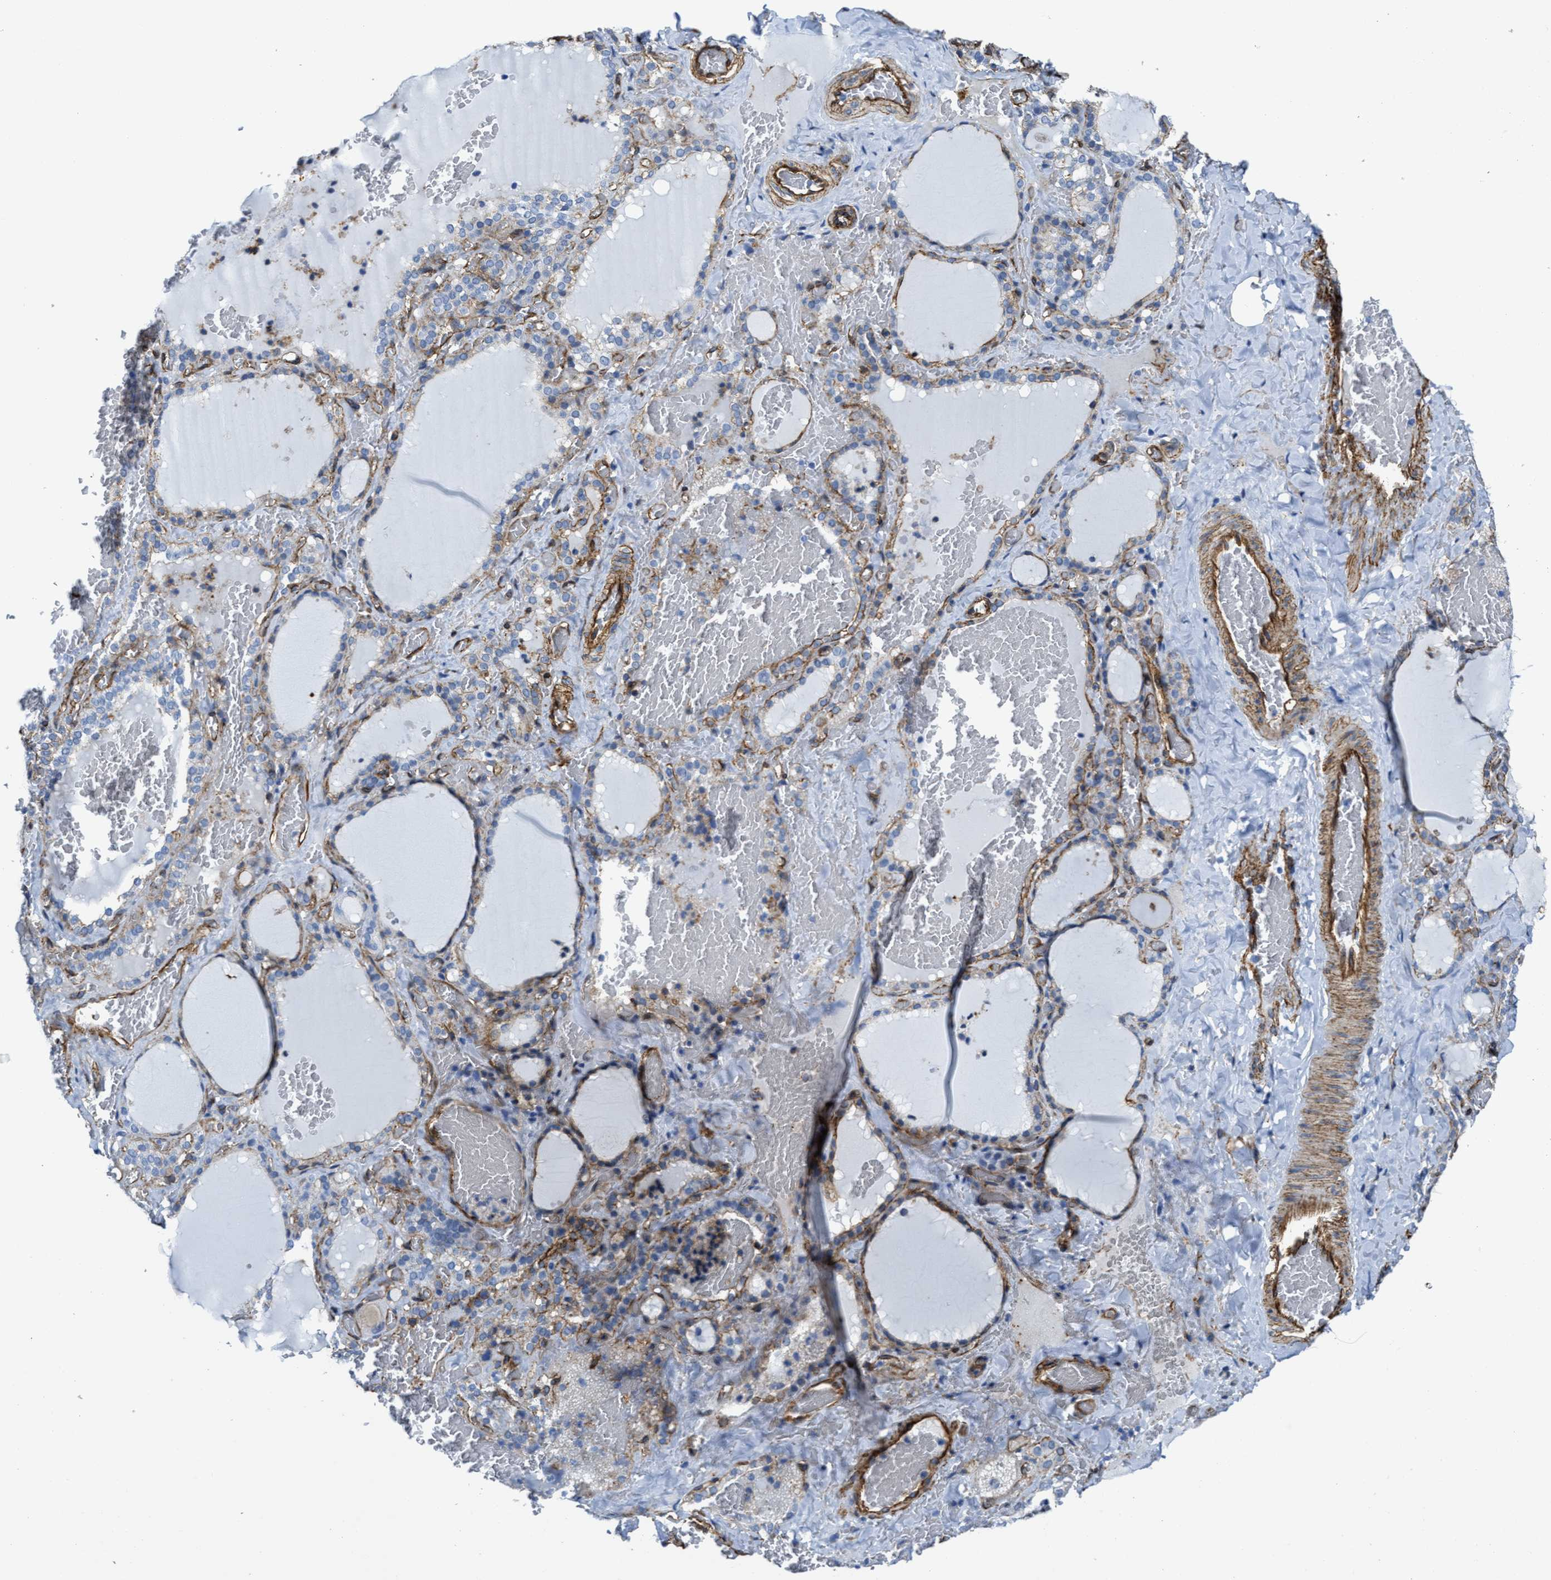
{"staining": {"intensity": "weak", "quantity": "<25%", "location": "cytoplasmic/membranous"}, "tissue": "thyroid gland", "cell_type": "Glandular cells", "image_type": "normal", "snomed": [{"axis": "morphology", "description": "Normal tissue, NOS"}, {"axis": "topography", "description": "Thyroid gland"}], "caption": "Histopathology image shows no significant protein staining in glandular cells of benign thyroid gland.", "gene": "NAB1", "patient": {"sex": "female", "age": 22}}